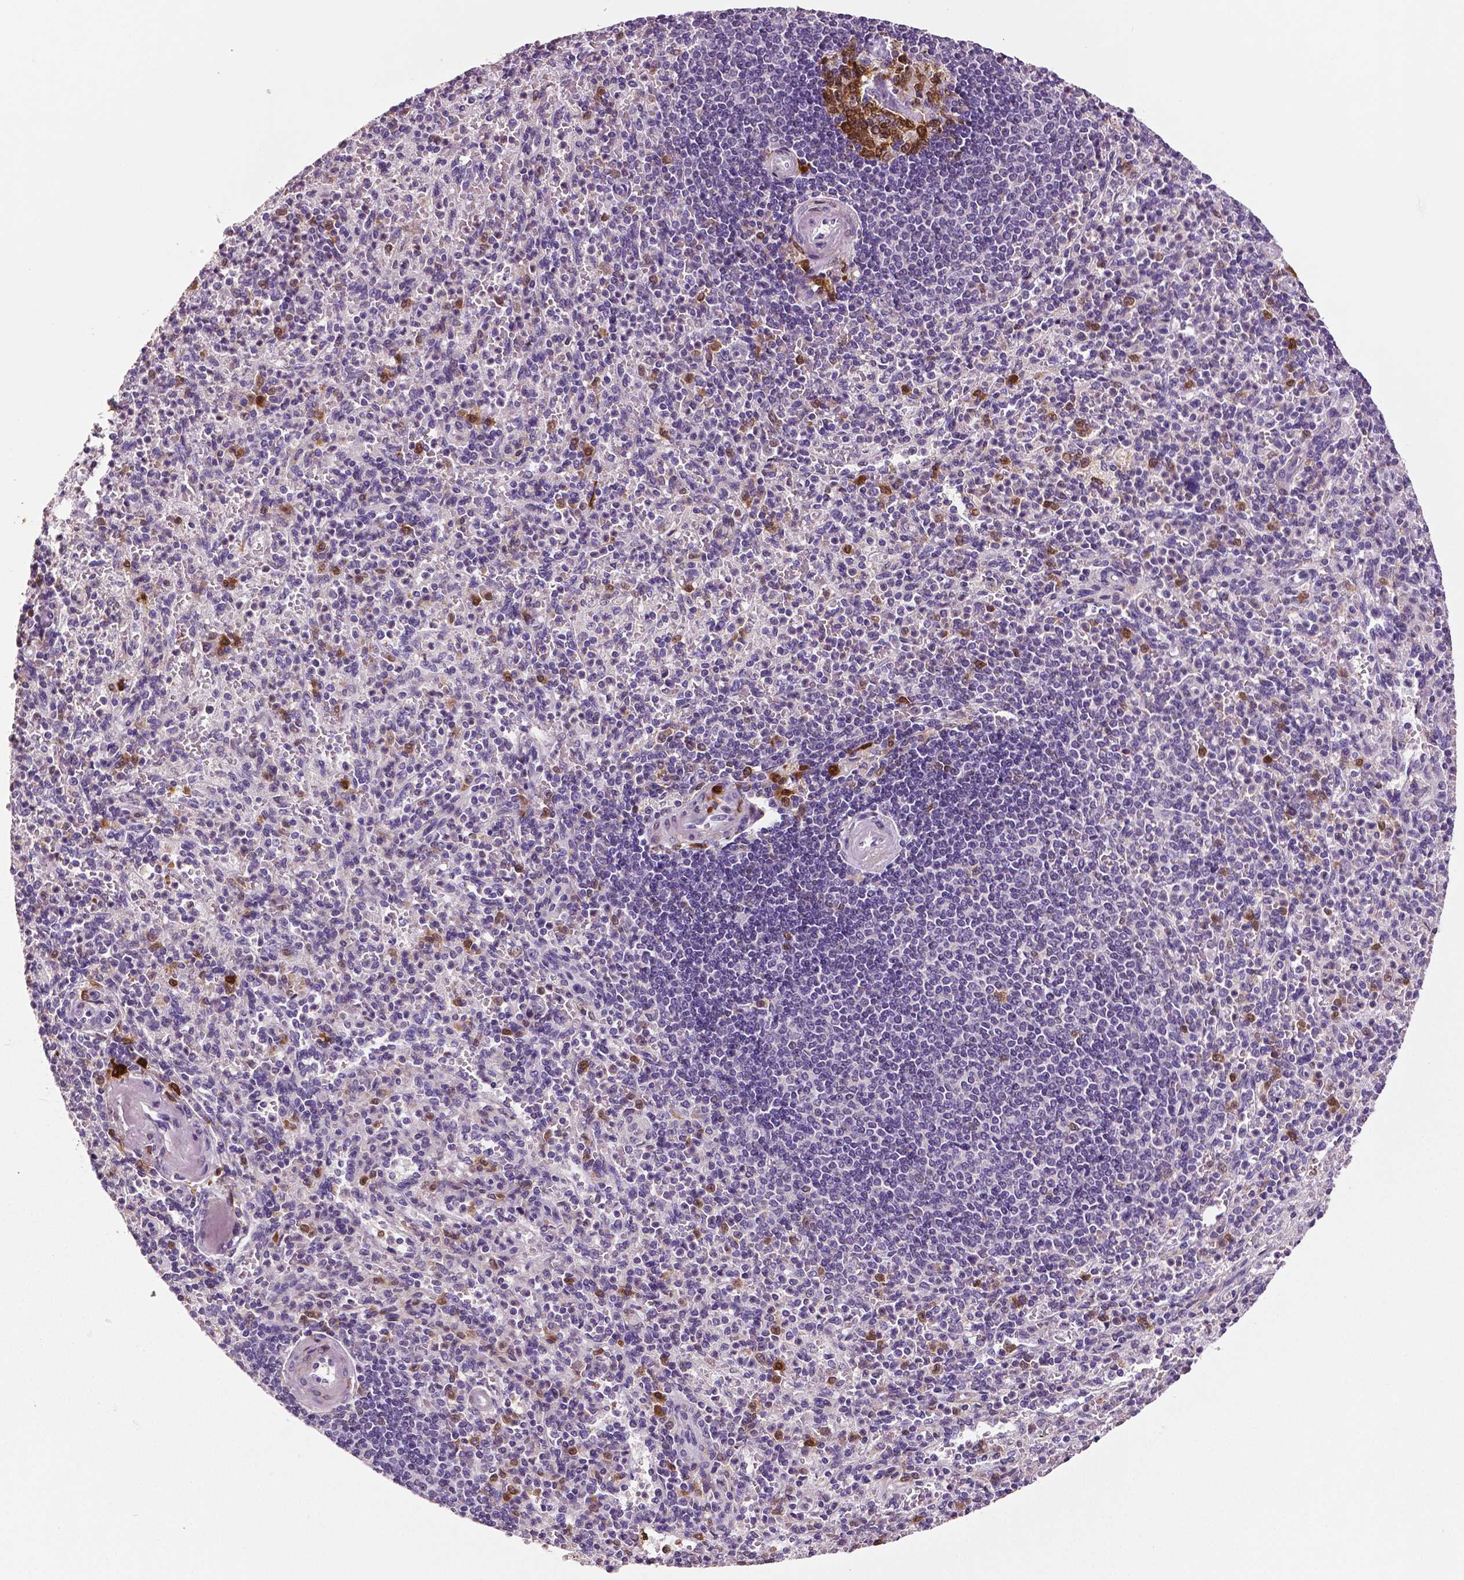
{"staining": {"intensity": "strong", "quantity": "<25%", "location": "cytoplasmic/membranous"}, "tissue": "spleen", "cell_type": "Cells in red pulp", "image_type": "normal", "snomed": [{"axis": "morphology", "description": "Normal tissue, NOS"}, {"axis": "topography", "description": "Spleen"}], "caption": "Immunohistochemical staining of unremarkable spleen reveals medium levels of strong cytoplasmic/membranous staining in approximately <25% of cells in red pulp. (IHC, brightfield microscopy, high magnification).", "gene": "PHGDH", "patient": {"sex": "female", "age": 74}}